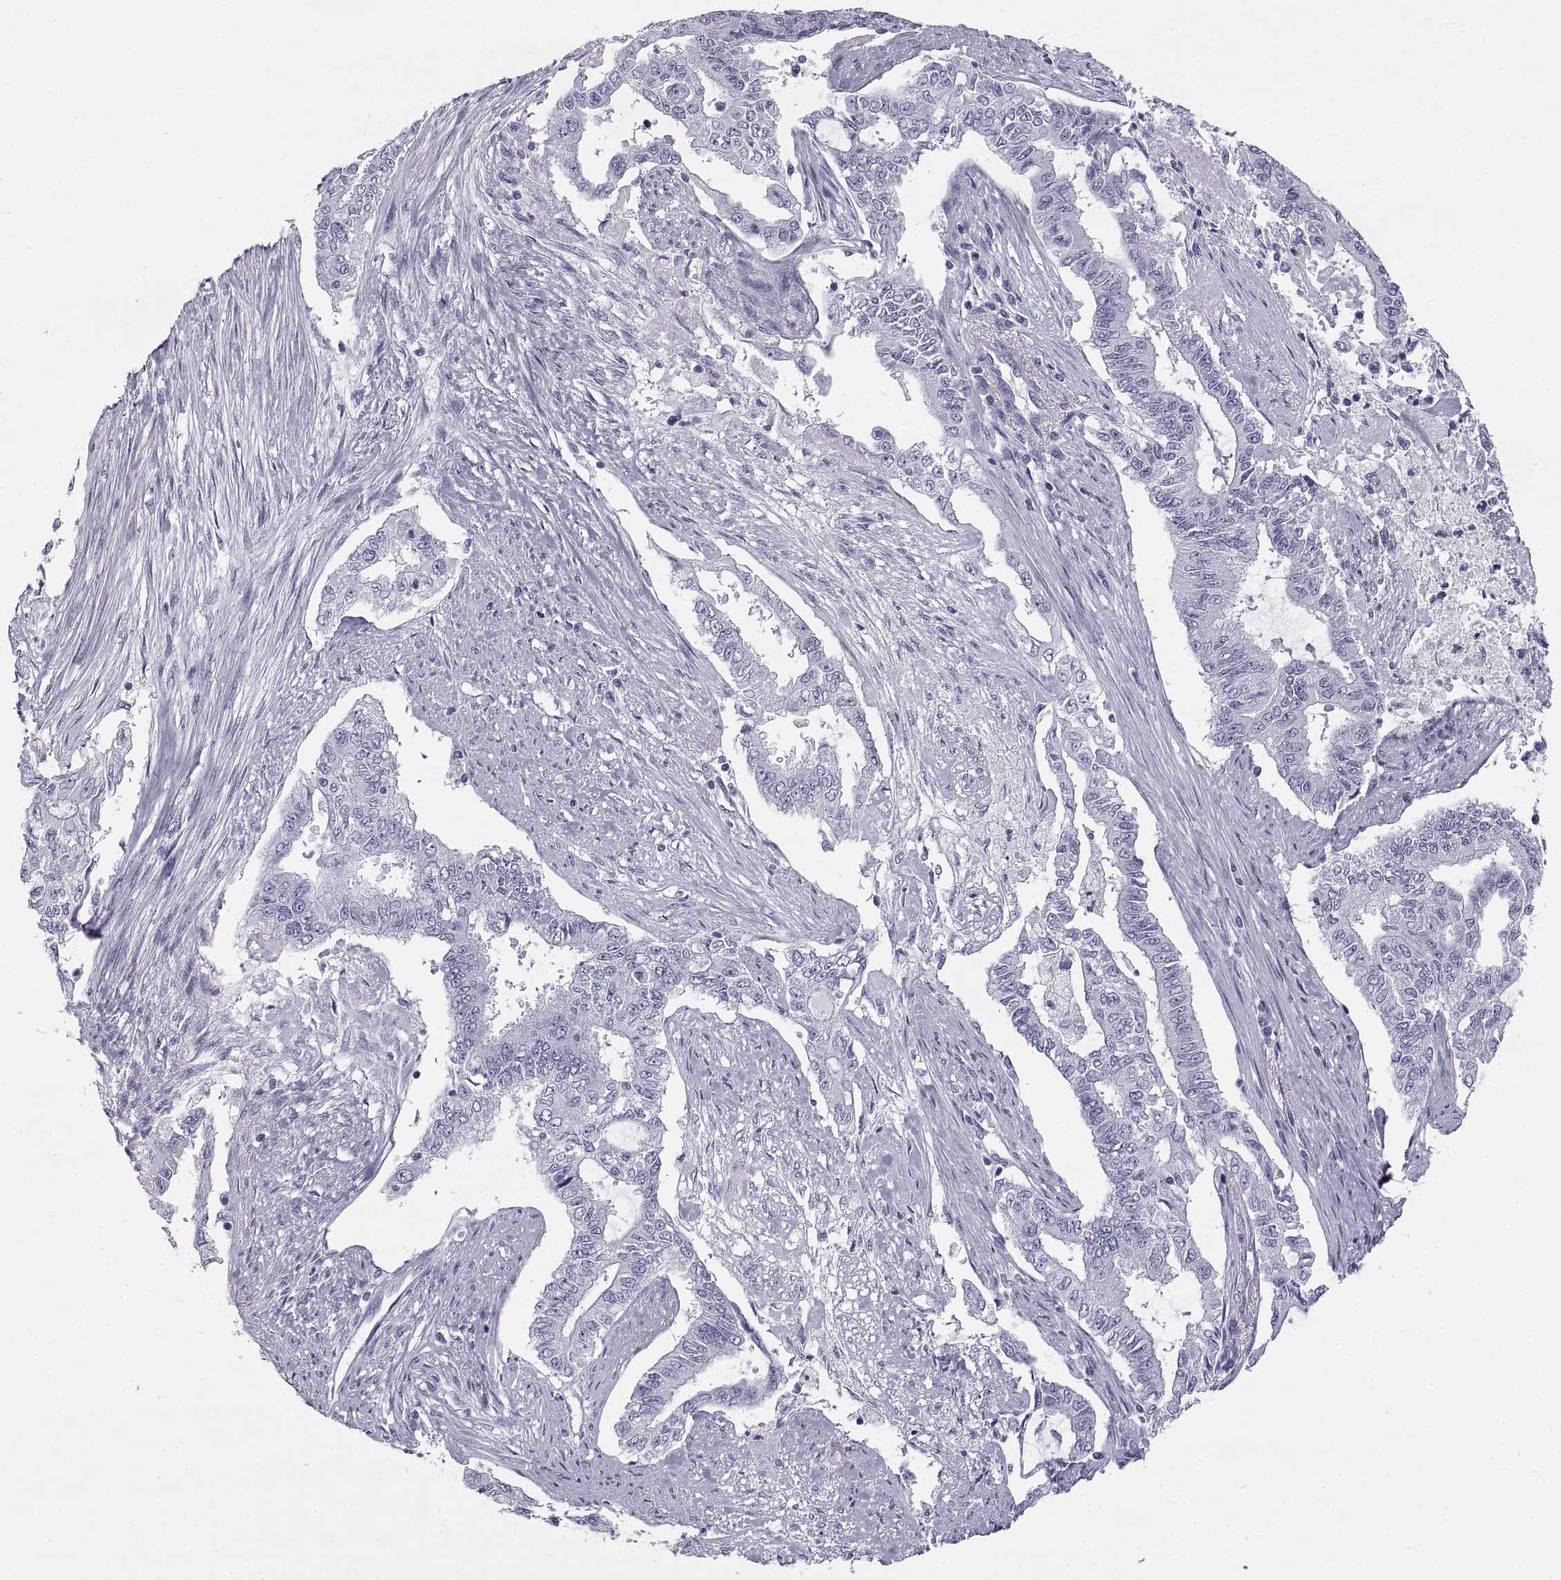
{"staining": {"intensity": "negative", "quantity": "none", "location": "none"}, "tissue": "endometrial cancer", "cell_type": "Tumor cells", "image_type": "cancer", "snomed": [{"axis": "morphology", "description": "Adenocarcinoma, NOS"}, {"axis": "topography", "description": "Uterus"}], "caption": "High power microscopy micrograph of an IHC photomicrograph of adenocarcinoma (endometrial), revealing no significant positivity in tumor cells. (Immunohistochemistry (ihc), brightfield microscopy, high magnification).", "gene": "RLBP1", "patient": {"sex": "female", "age": 59}}